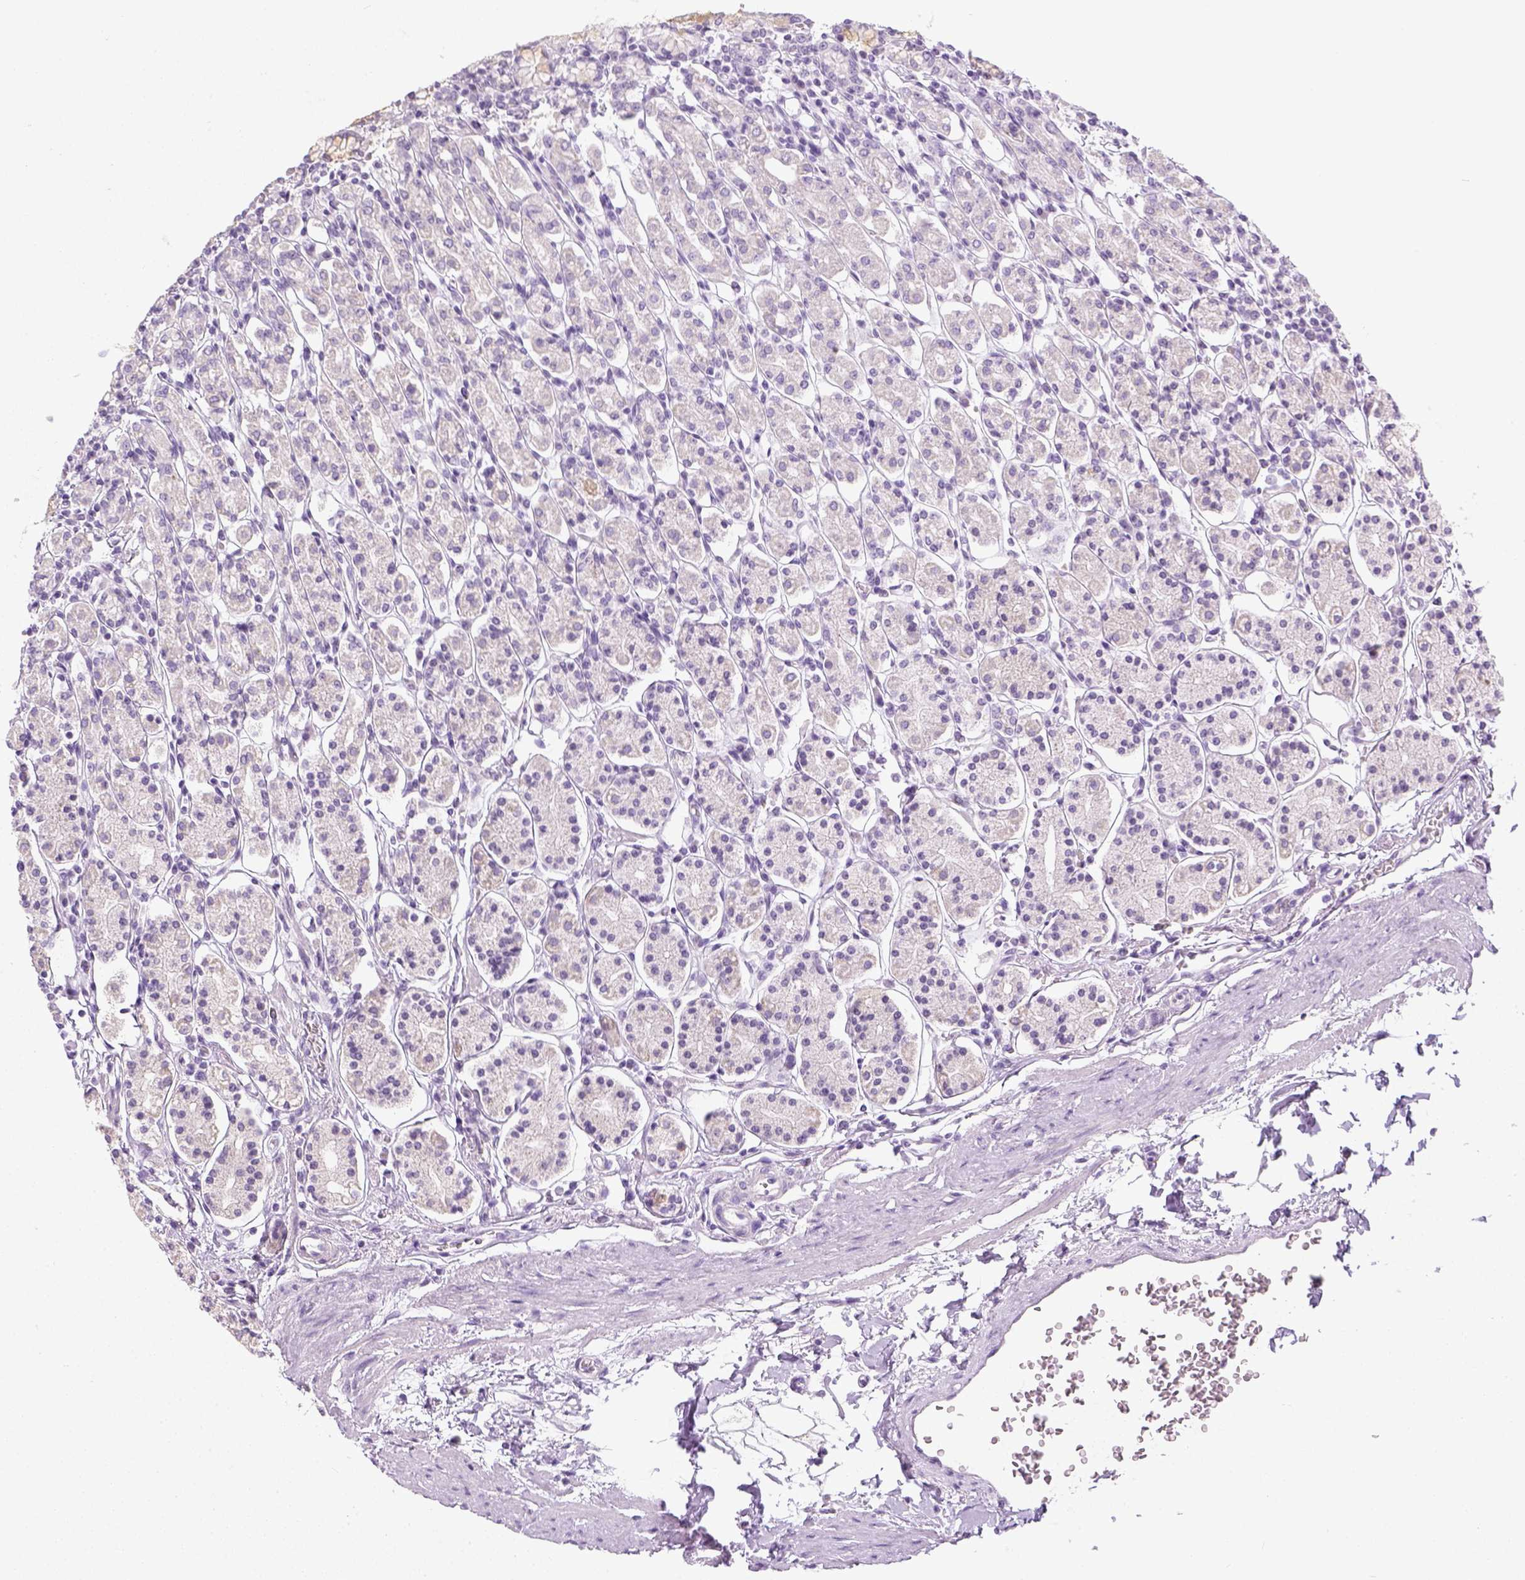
{"staining": {"intensity": "negative", "quantity": "none", "location": "none"}, "tissue": "stomach", "cell_type": "Glandular cells", "image_type": "normal", "snomed": [{"axis": "morphology", "description": "Normal tissue, NOS"}, {"axis": "topography", "description": "Stomach, upper"}, {"axis": "topography", "description": "Stomach"}], "caption": "DAB (3,3'-diaminobenzidine) immunohistochemical staining of normal stomach displays no significant staining in glandular cells. The staining was performed using DAB (3,3'-diaminobenzidine) to visualize the protein expression in brown, while the nuclei were stained in blue with hematoxylin (Magnification: 20x).", "gene": "LGSN", "patient": {"sex": "male", "age": 62}}